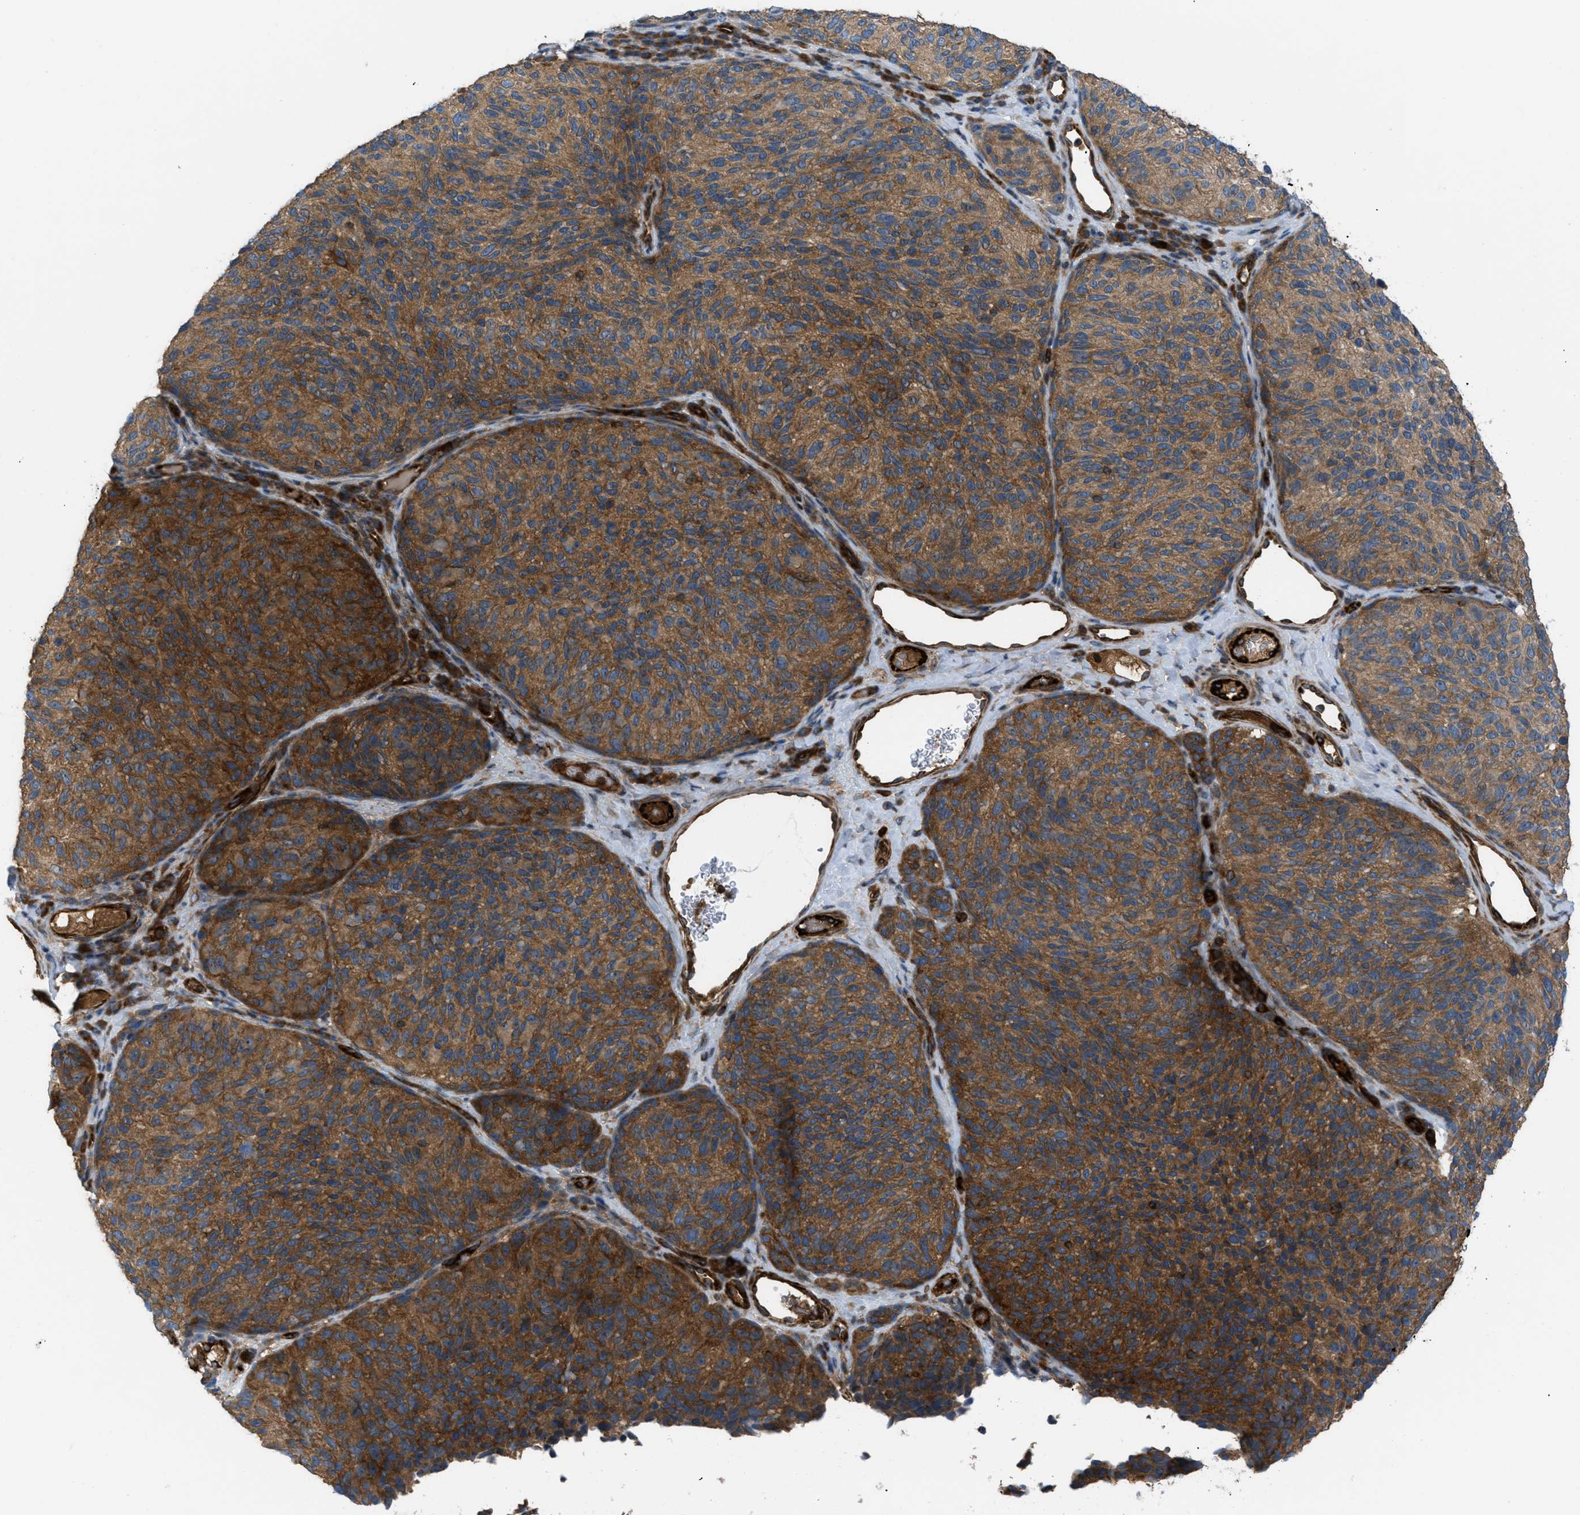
{"staining": {"intensity": "moderate", "quantity": ">75%", "location": "cytoplasmic/membranous"}, "tissue": "melanoma", "cell_type": "Tumor cells", "image_type": "cancer", "snomed": [{"axis": "morphology", "description": "Malignant melanoma, NOS"}, {"axis": "topography", "description": "Skin"}], "caption": "Immunohistochemistry (DAB) staining of malignant melanoma exhibits moderate cytoplasmic/membranous protein expression in approximately >75% of tumor cells.", "gene": "ATP2A3", "patient": {"sex": "female", "age": 73}}